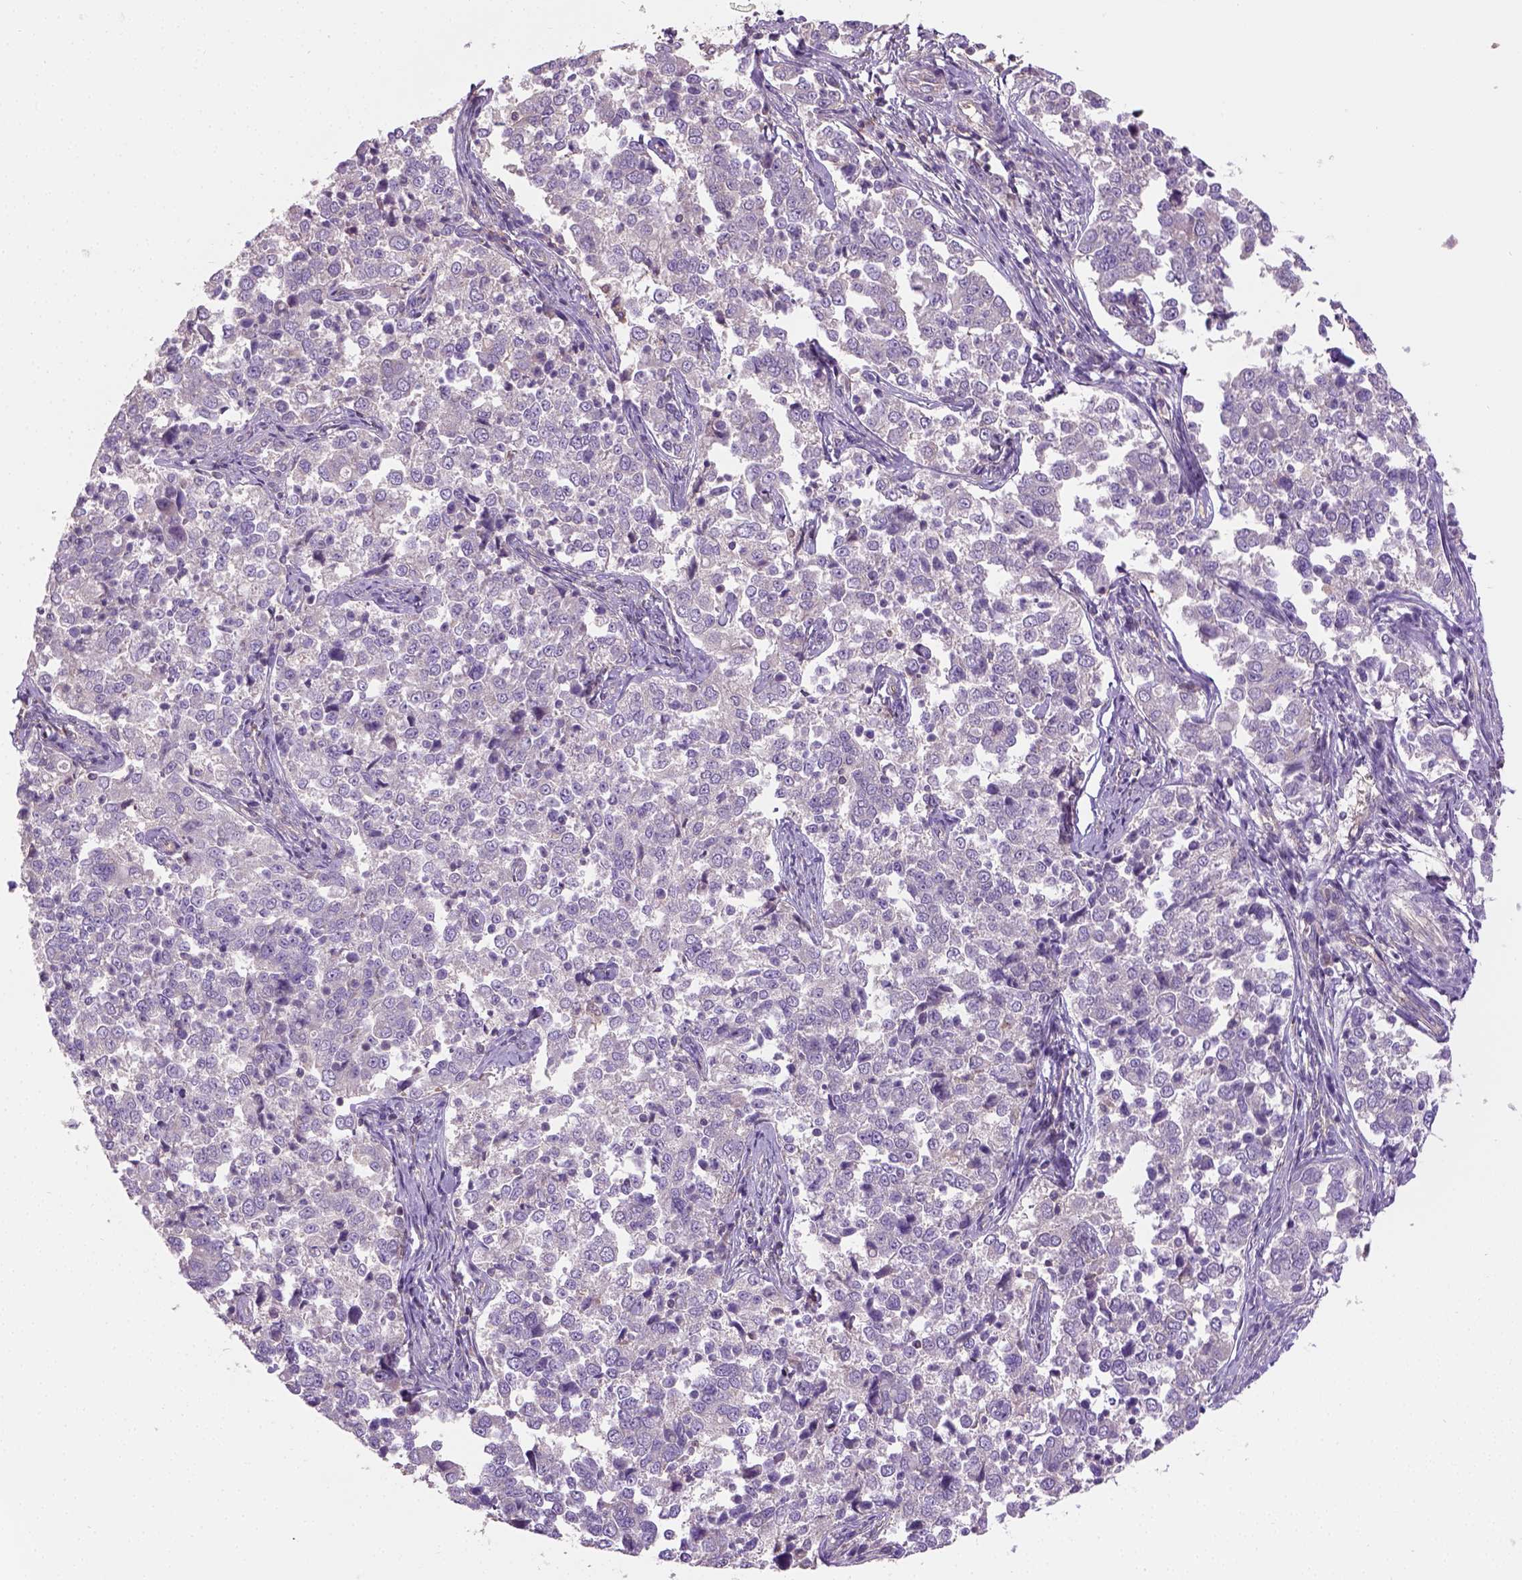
{"staining": {"intensity": "weak", "quantity": "25%-75%", "location": "cytoplasmic/membranous"}, "tissue": "endometrial cancer", "cell_type": "Tumor cells", "image_type": "cancer", "snomed": [{"axis": "morphology", "description": "Adenocarcinoma, NOS"}, {"axis": "topography", "description": "Endometrium"}], "caption": "Immunohistochemistry (IHC) (DAB) staining of adenocarcinoma (endometrial) demonstrates weak cytoplasmic/membranous protein positivity in approximately 25%-75% of tumor cells.", "gene": "CRACR2A", "patient": {"sex": "female", "age": 43}}